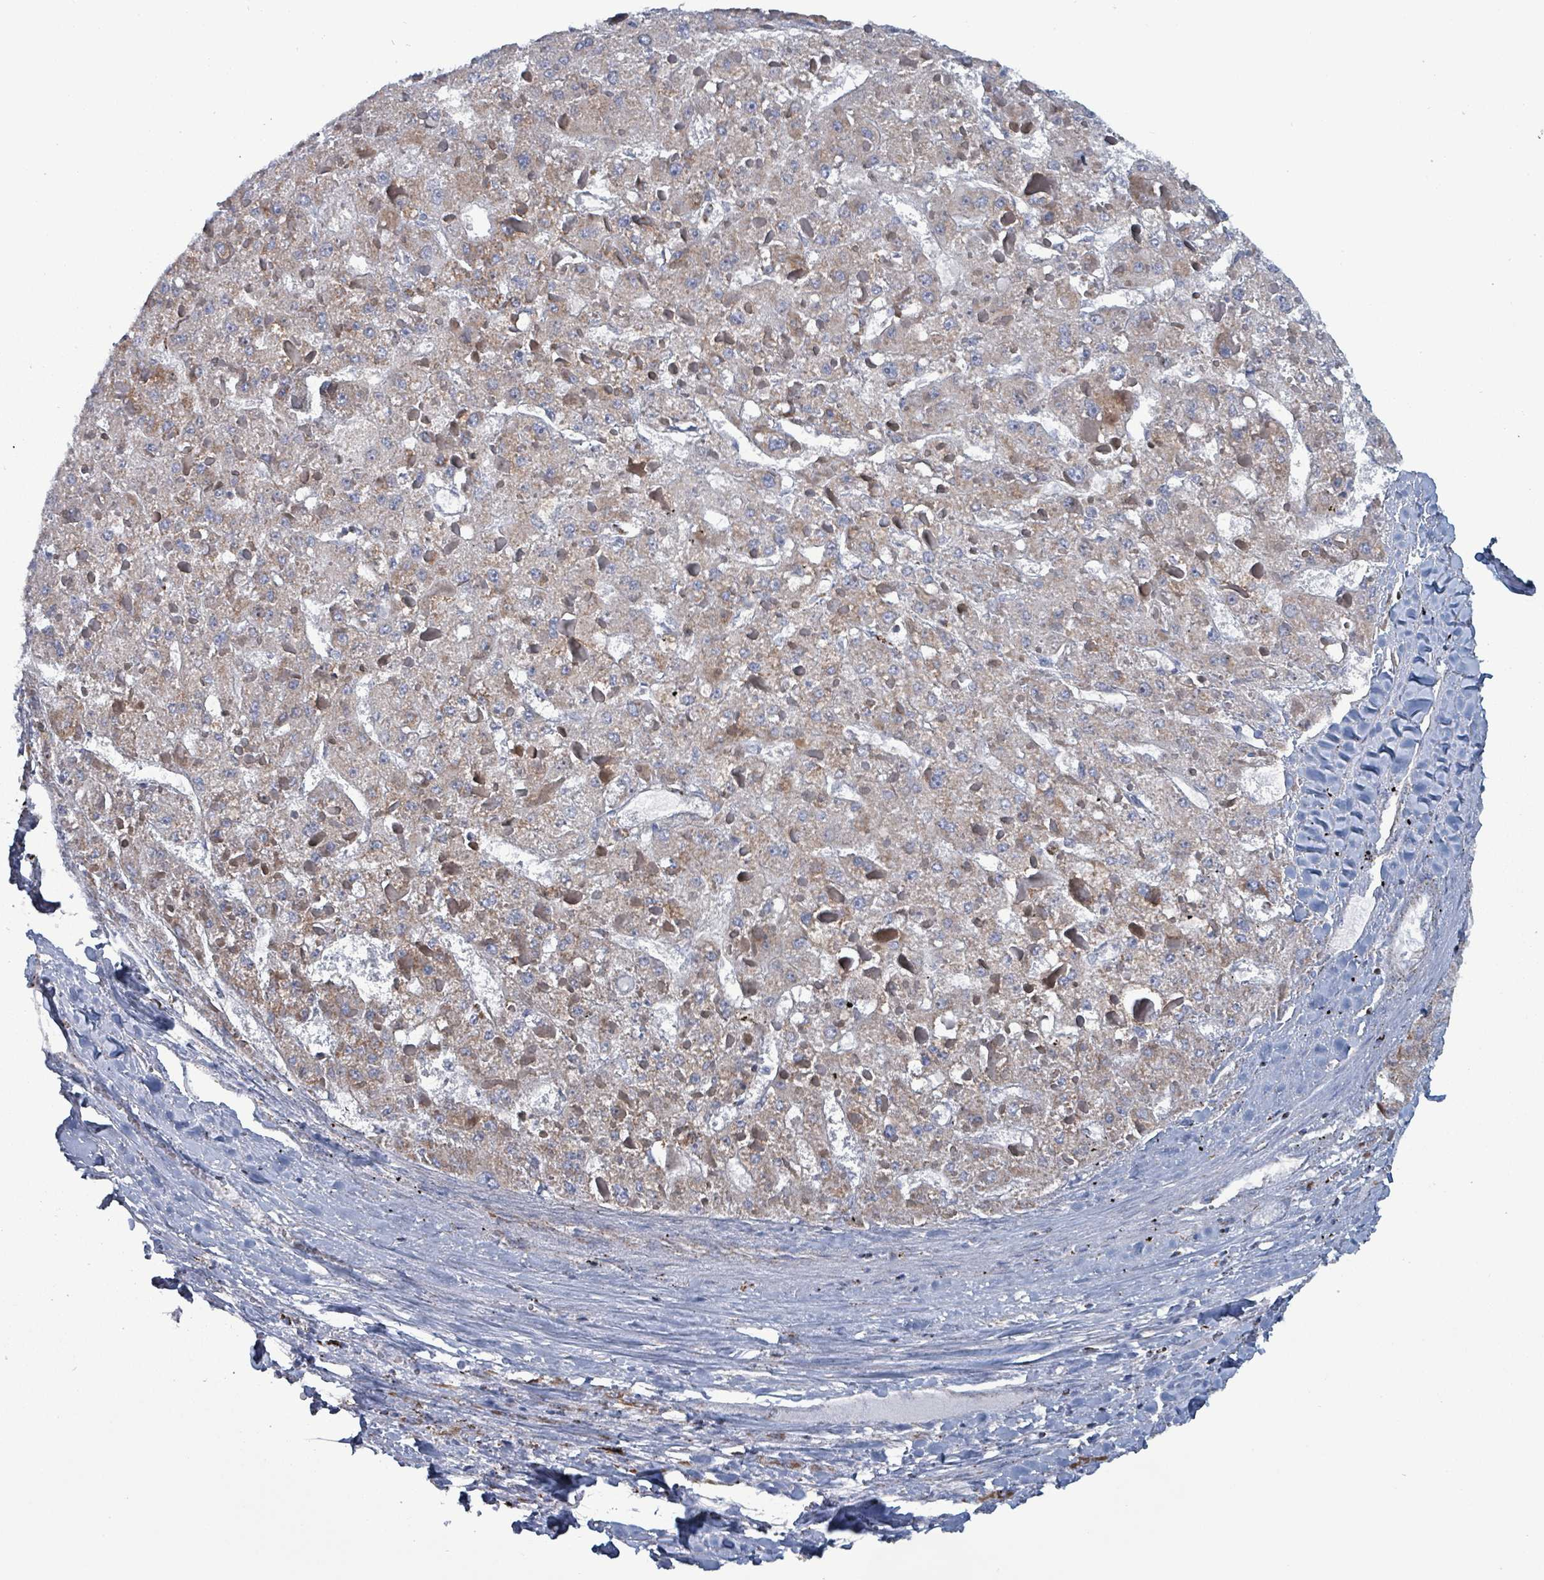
{"staining": {"intensity": "moderate", "quantity": ">75%", "location": "cytoplasmic/membranous"}, "tissue": "liver cancer", "cell_type": "Tumor cells", "image_type": "cancer", "snomed": [{"axis": "morphology", "description": "Carcinoma, Hepatocellular, NOS"}, {"axis": "topography", "description": "Liver"}], "caption": "This is an image of immunohistochemistry (IHC) staining of liver hepatocellular carcinoma, which shows moderate positivity in the cytoplasmic/membranous of tumor cells.", "gene": "IDH3B", "patient": {"sex": "female", "age": 73}}